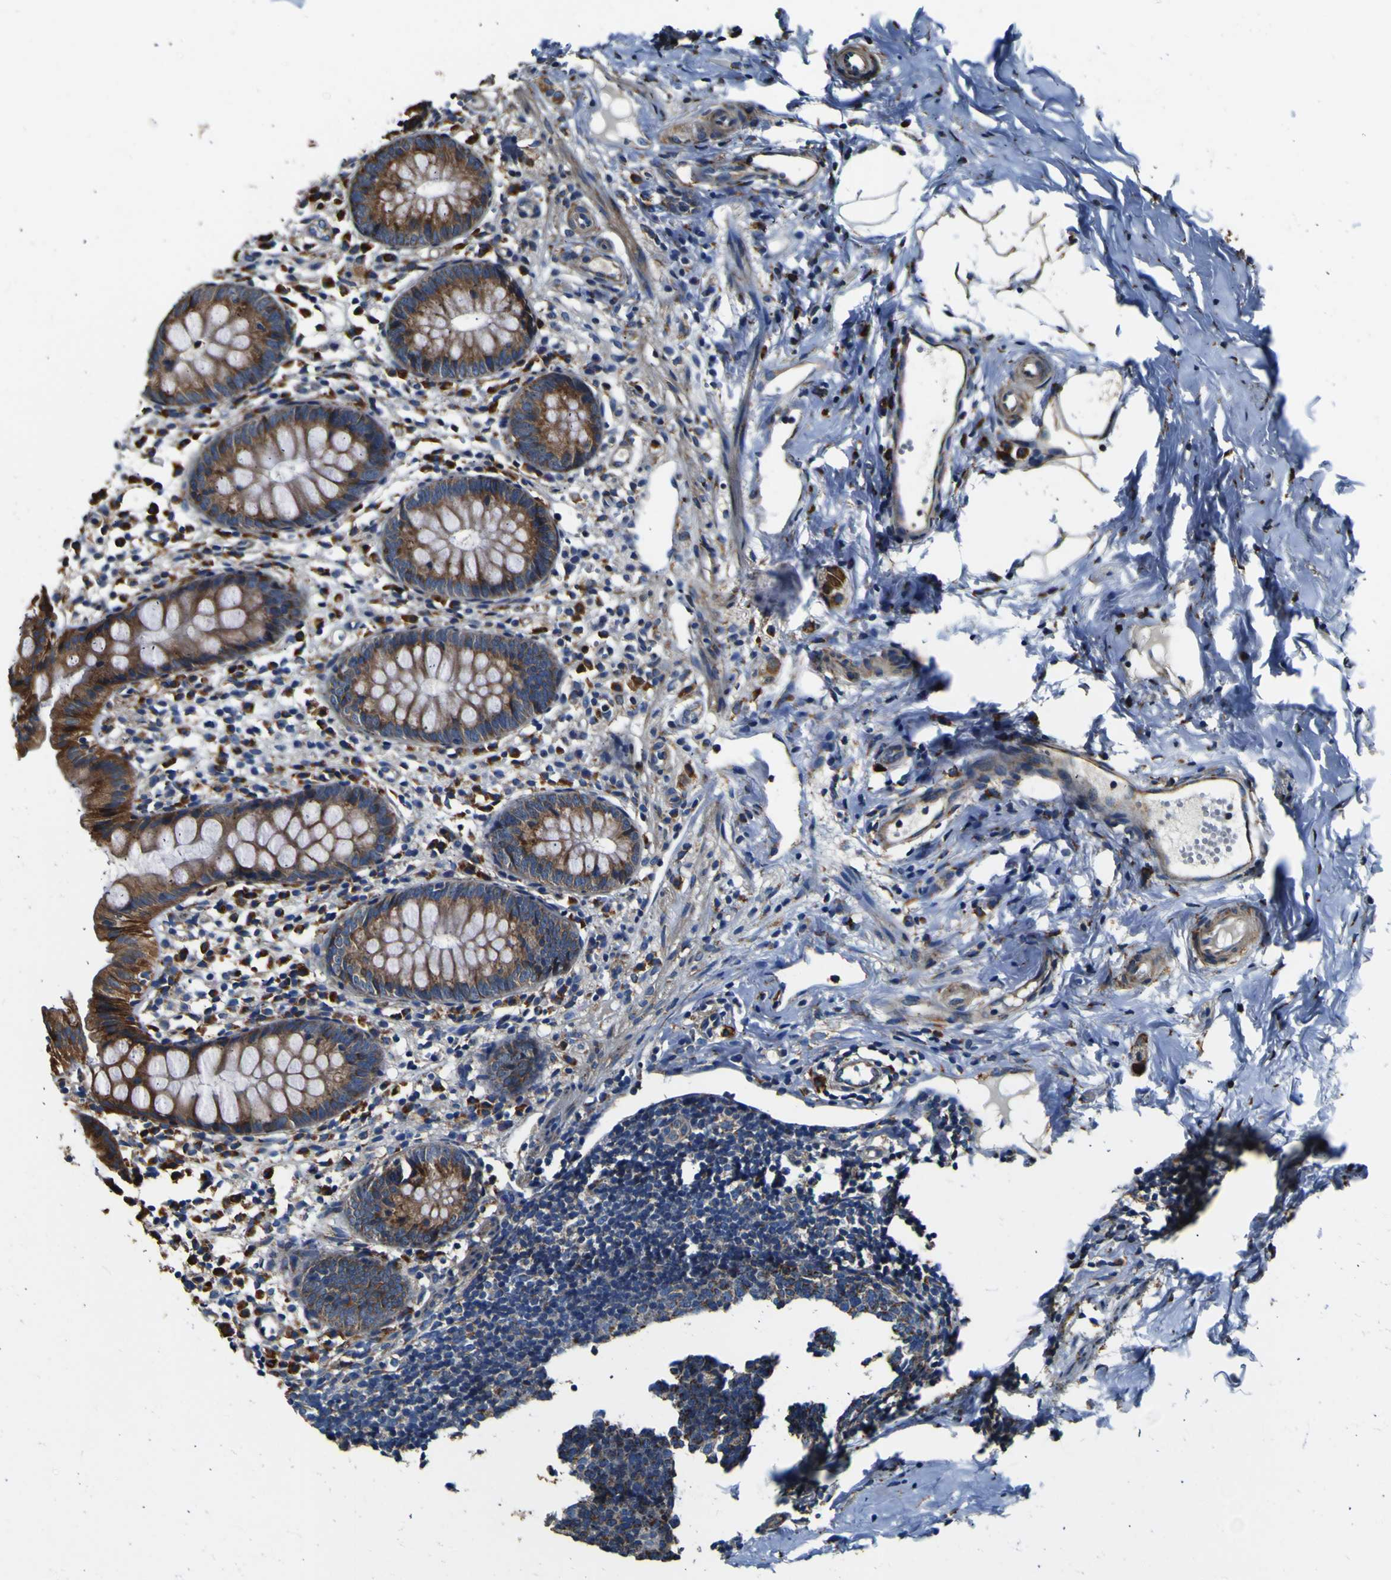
{"staining": {"intensity": "strong", "quantity": ">75%", "location": "cytoplasmic/membranous"}, "tissue": "appendix", "cell_type": "Glandular cells", "image_type": "normal", "snomed": [{"axis": "morphology", "description": "Normal tissue, NOS"}, {"axis": "topography", "description": "Appendix"}], "caption": "Unremarkable appendix exhibits strong cytoplasmic/membranous expression in approximately >75% of glandular cells, visualized by immunohistochemistry. Nuclei are stained in blue.", "gene": "INPP5A", "patient": {"sex": "female", "age": 20}}